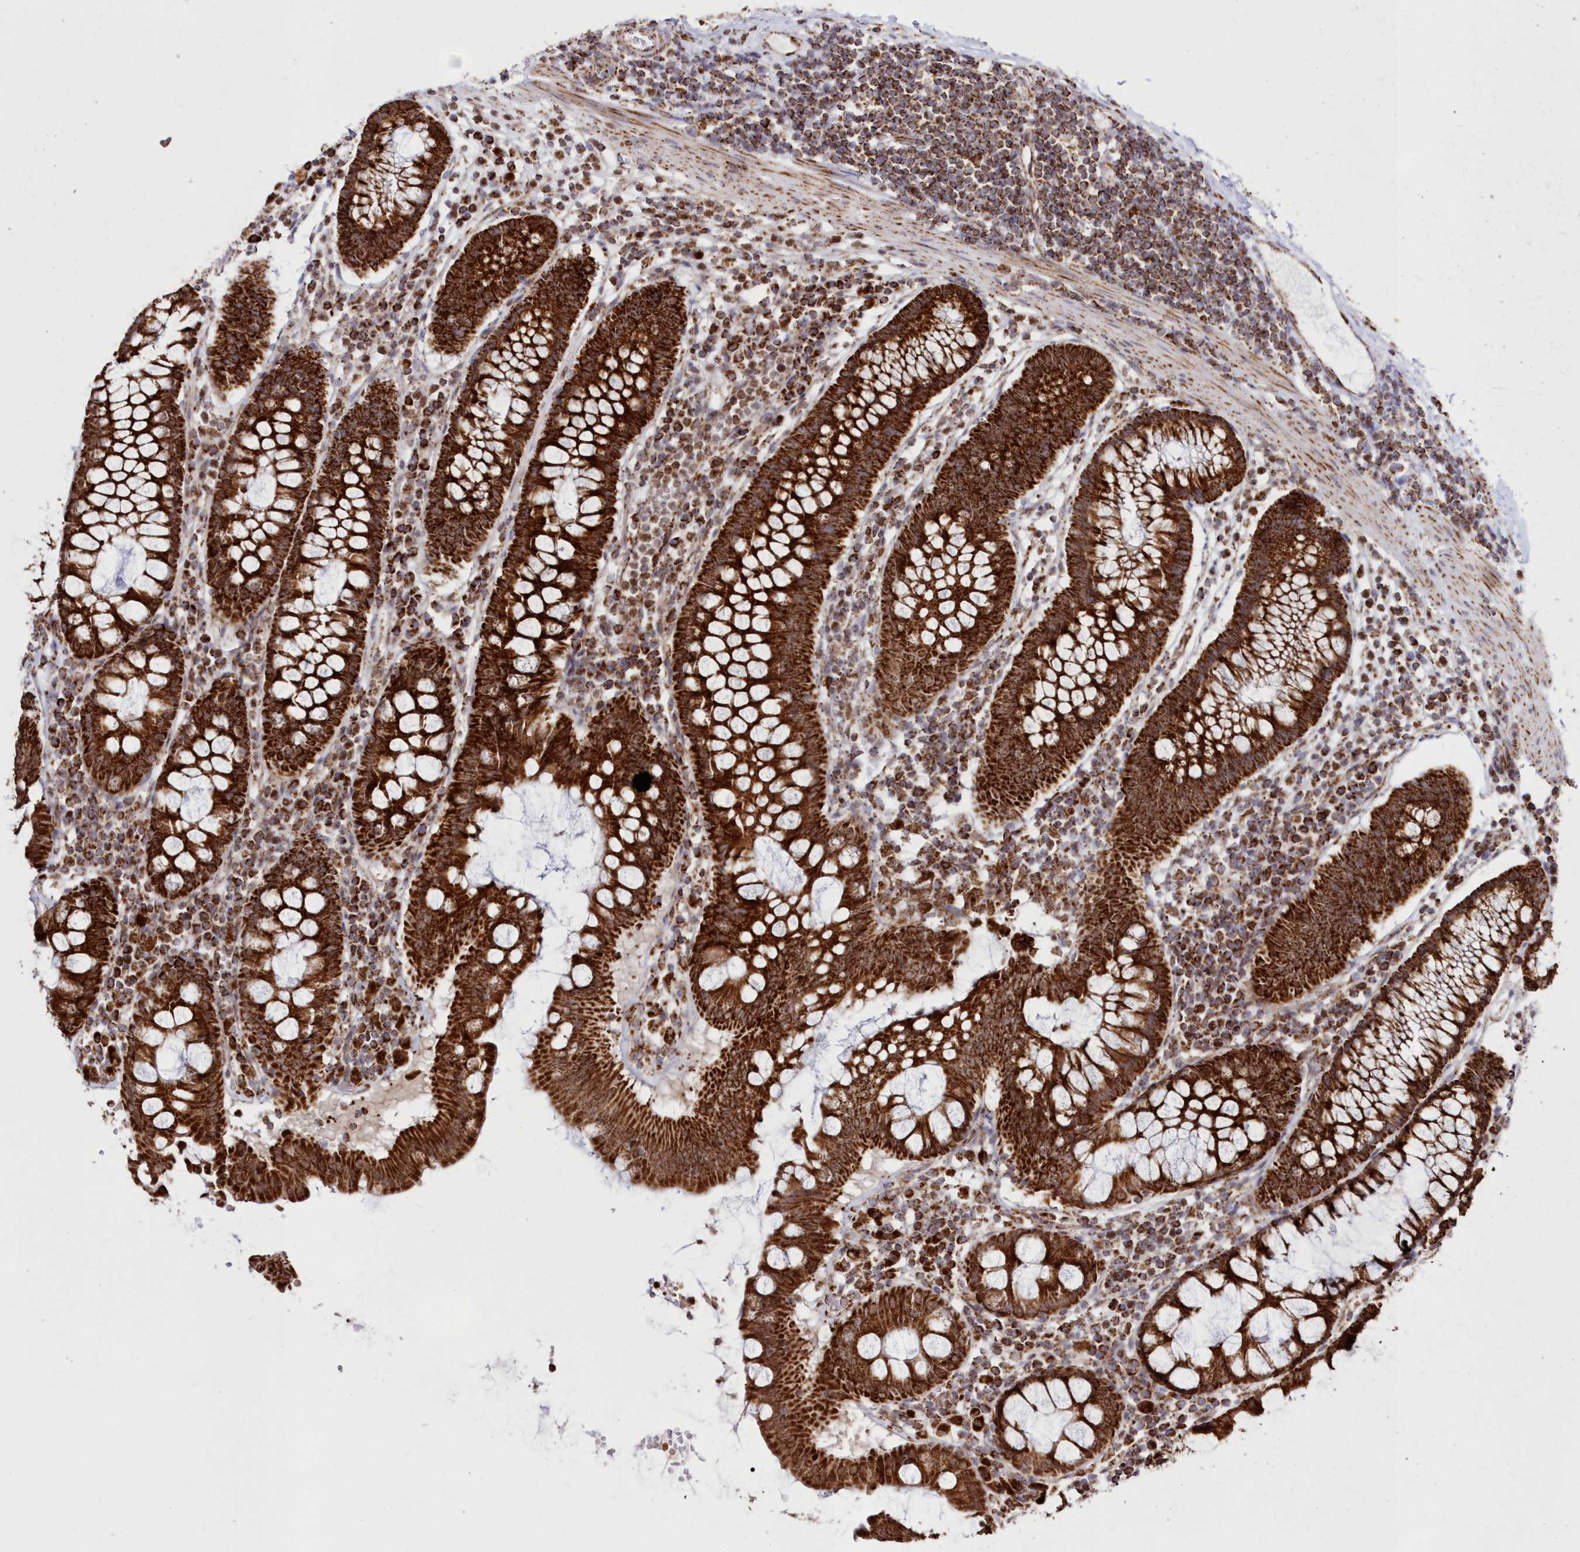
{"staining": {"intensity": "strong", "quantity": ">75%", "location": "cytoplasmic/membranous"}, "tissue": "colorectal cancer", "cell_type": "Tumor cells", "image_type": "cancer", "snomed": [{"axis": "morphology", "description": "Normal tissue, NOS"}, {"axis": "morphology", "description": "Adenocarcinoma, NOS"}, {"axis": "topography", "description": "Colon"}], "caption": "Colorectal cancer (adenocarcinoma) stained with immunohistochemistry (IHC) demonstrates strong cytoplasmic/membranous expression in about >75% of tumor cells.", "gene": "HADHB", "patient": {"sex": "female", "age": 75}}